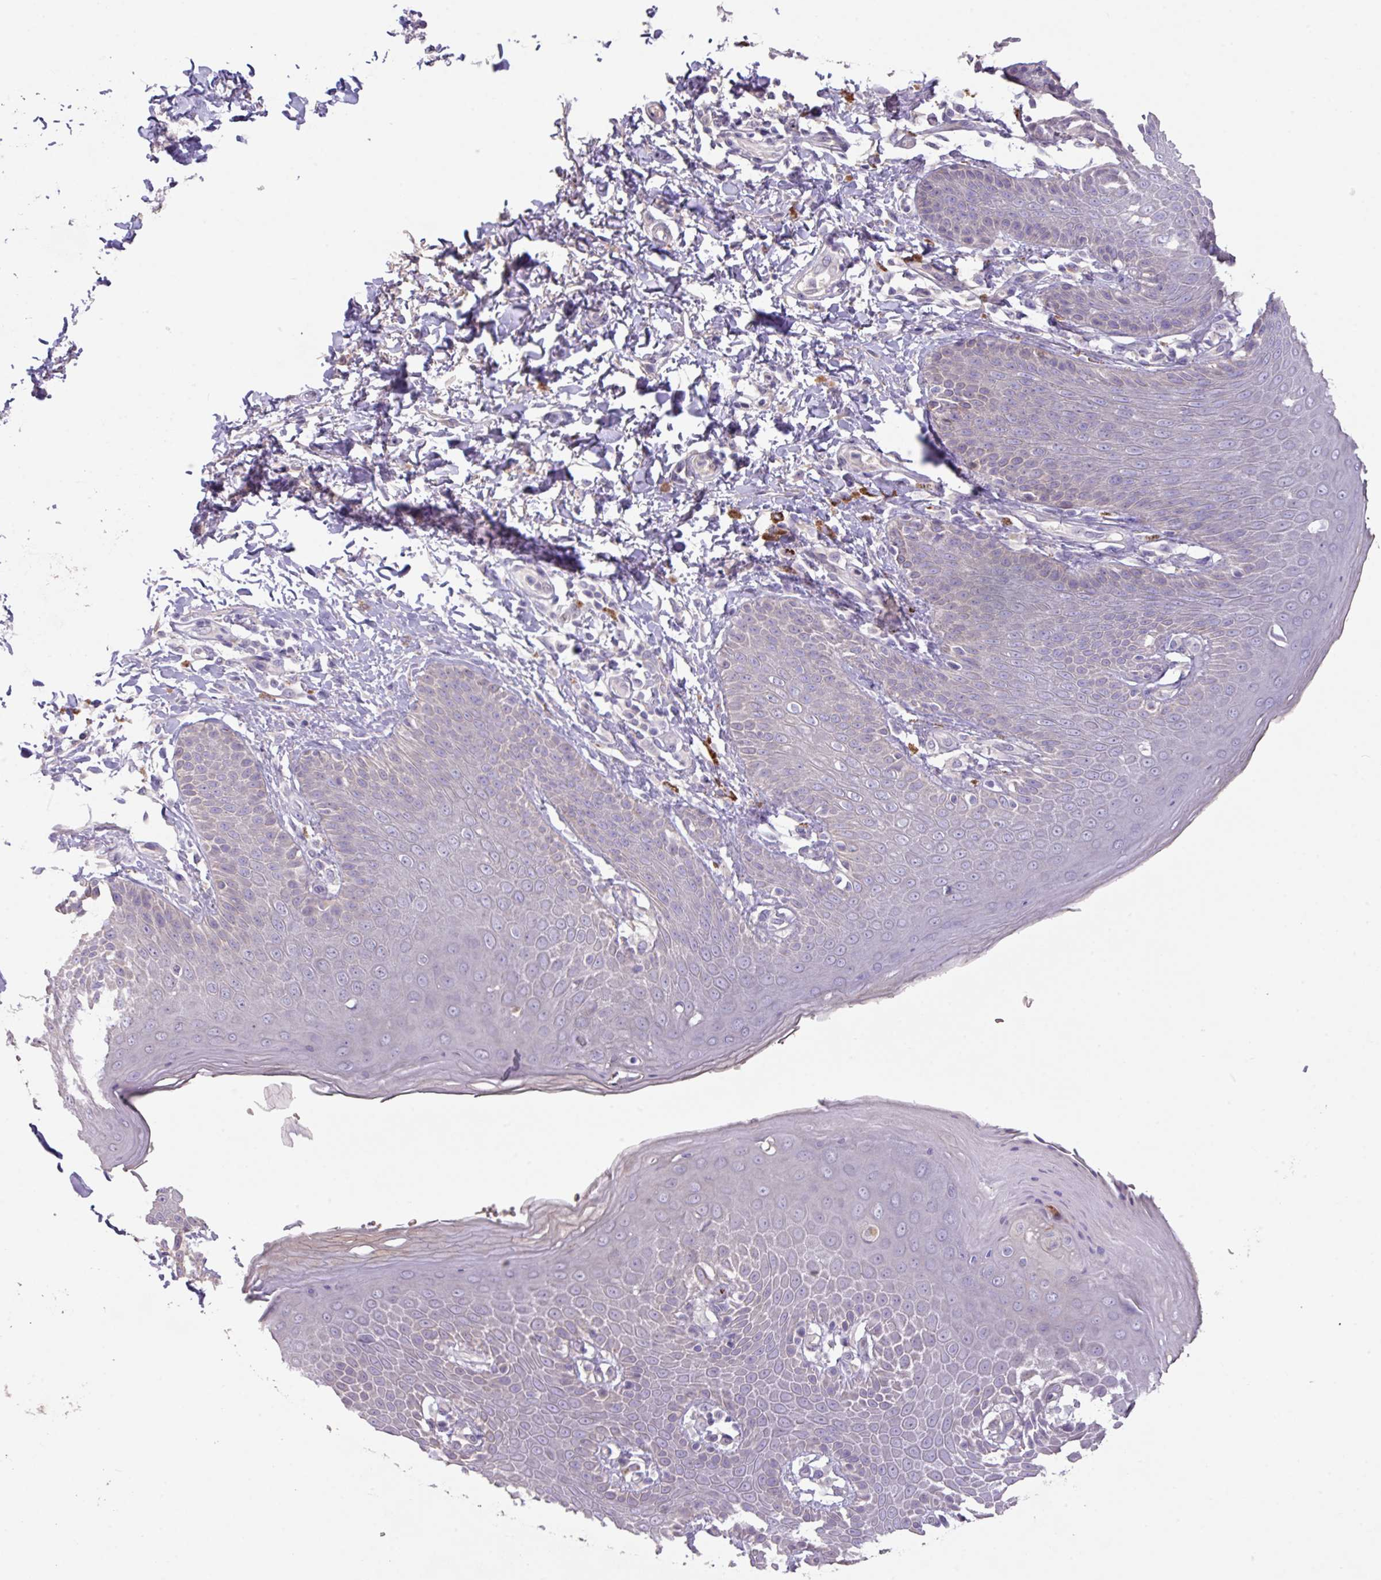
{"staining": {"intensity": "negative", "quantity": "none", "location": "none"}, "tissue": "skin", "cell_type": "Epidermal cells", "image_type": "normal", "snomed": [{"axis": "morphology", "description": "Normal tissue, NOS"}, {"axis": "topography", "description": "Peripheral nerve tissue"}], "caption": "DAB immunohistochemical staining of normal human skin shows no significant positivity in epidermal cells. (DAB (3,3'-diaminobenzidine) immunohistochemistry (IHC) with hematoxylin counter stain).", "gene": "PRADC1", "patient": {"sex": "male", "age": 51}}